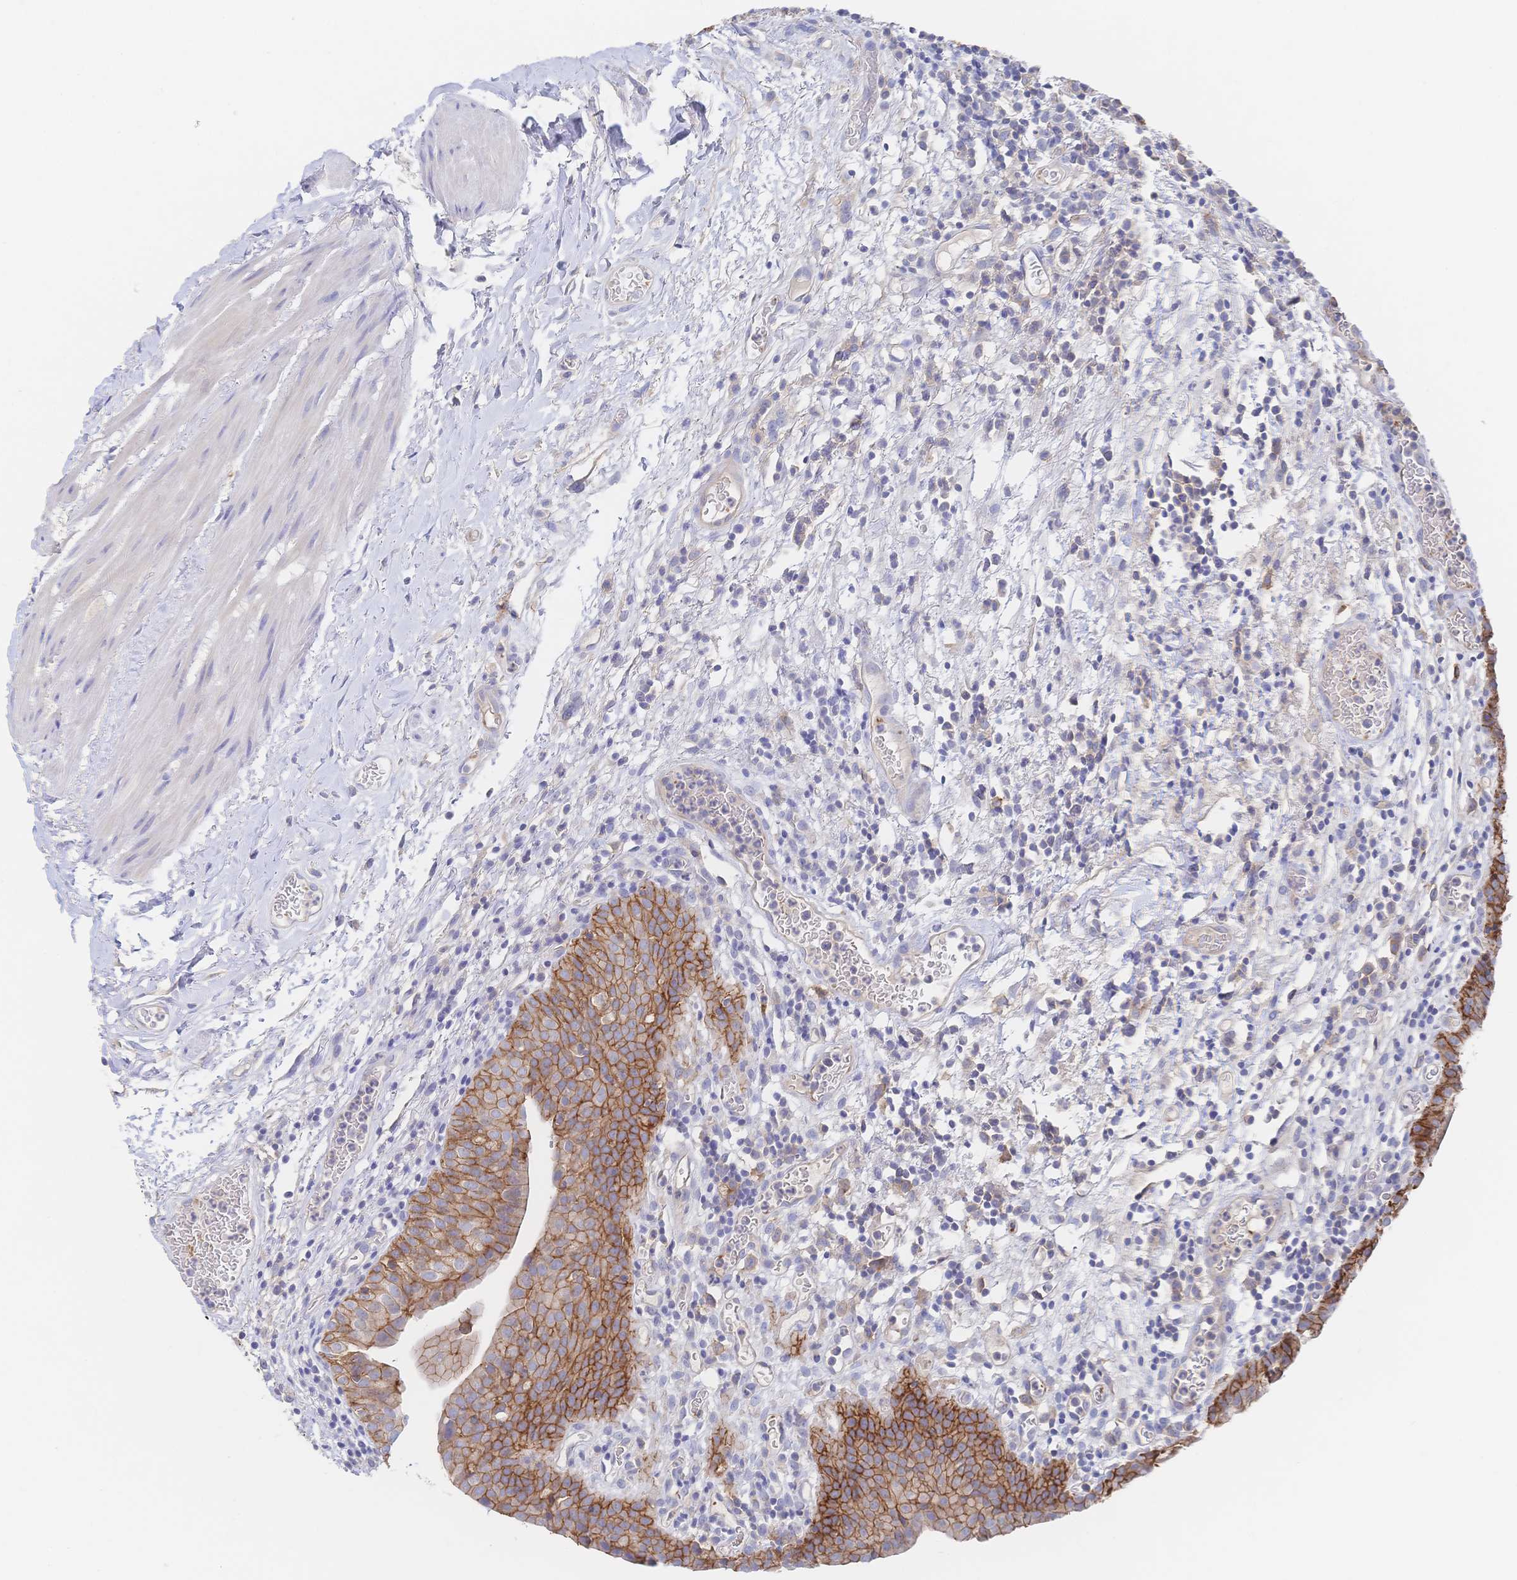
{"staining": {"intensity": "strong", "quantity": ">75%", "location": "cytoplasmic/membranous"}, "tissue": "urinary bladder", "cell_type": "Urothelial cells", "image_type": "normal", "snomed": [{"axis": "morphology", "description": "Normal tissue, NOS"}, {"axis": "morphology", "description": "Inflammation, NOS"}, {"axis": "topography", "description": "Urinary bladder"}], "caption": "The immunohistochemical stain labels strong cytoplasmic/membranous expression in urothelial cells of unremarkable urinary bladder.", "gene": "F11R", "patient": {"sex": "male", "age": 57}}